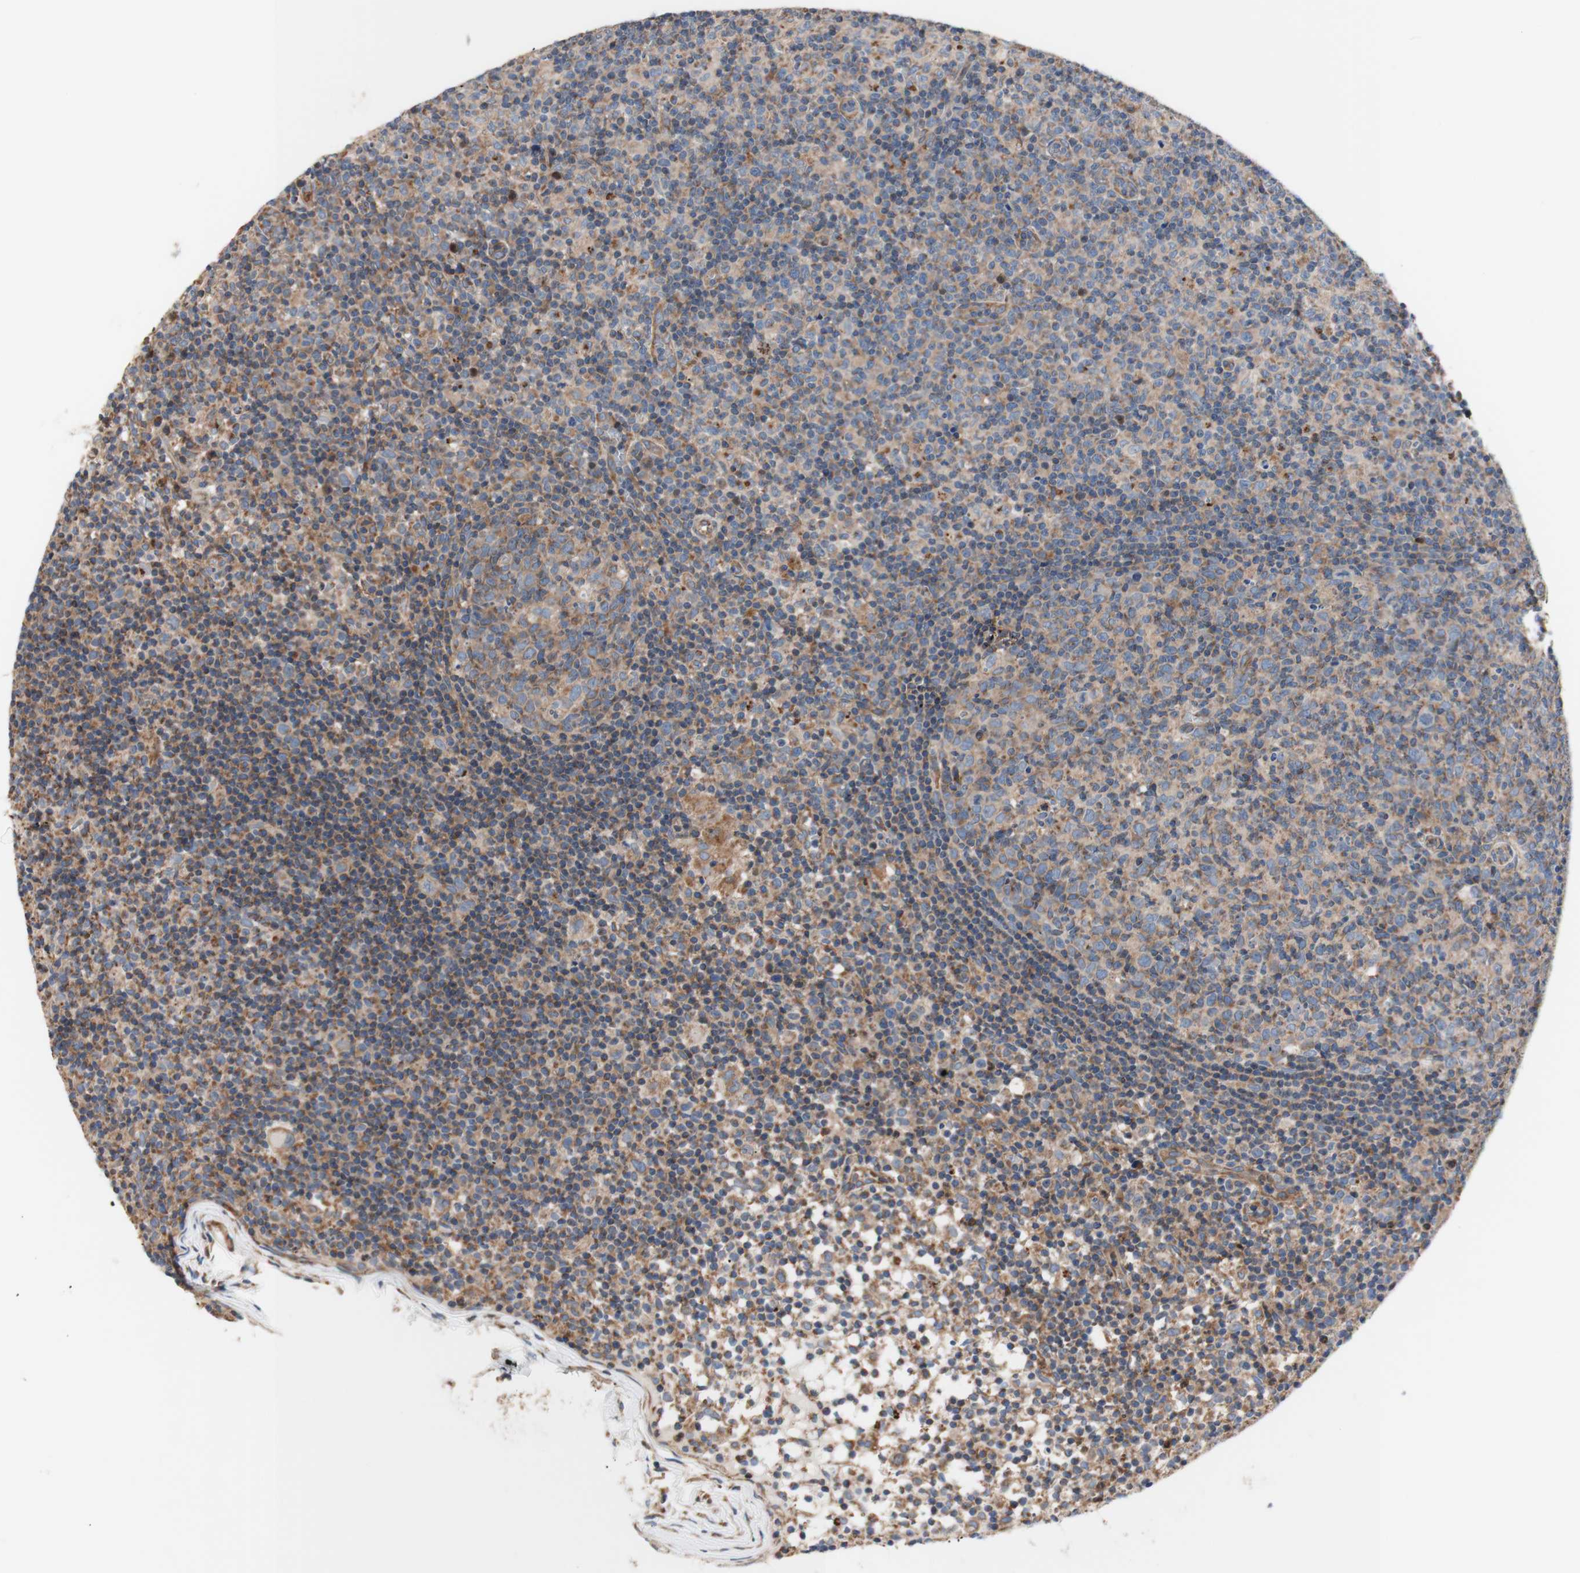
{"staining": {"intensity": "moderate", "quantity": "25%-75%", "location": "cytoplasmic/membranous"}, "tissue": "lymph node", "cell_type": "Germinal center cells", "image_type": "normal", "snomed": [{"axis": "morphology", "description": "Normal tissue, NOS"}, {"axis": "morphology", "description": "Inflammation, NOS"}, {"axis": "topography", "description": "Lymph node"}], "caption": "High-power microscopy captured an immunohistochemistry photomicrograph of normal lymph node, revealing moderate cytoplasmic/membranous positivity in approximately 25%-75% of germinal center cells.", "gene": "FMR1", "patient": {"sex": "male", "age": 55}}